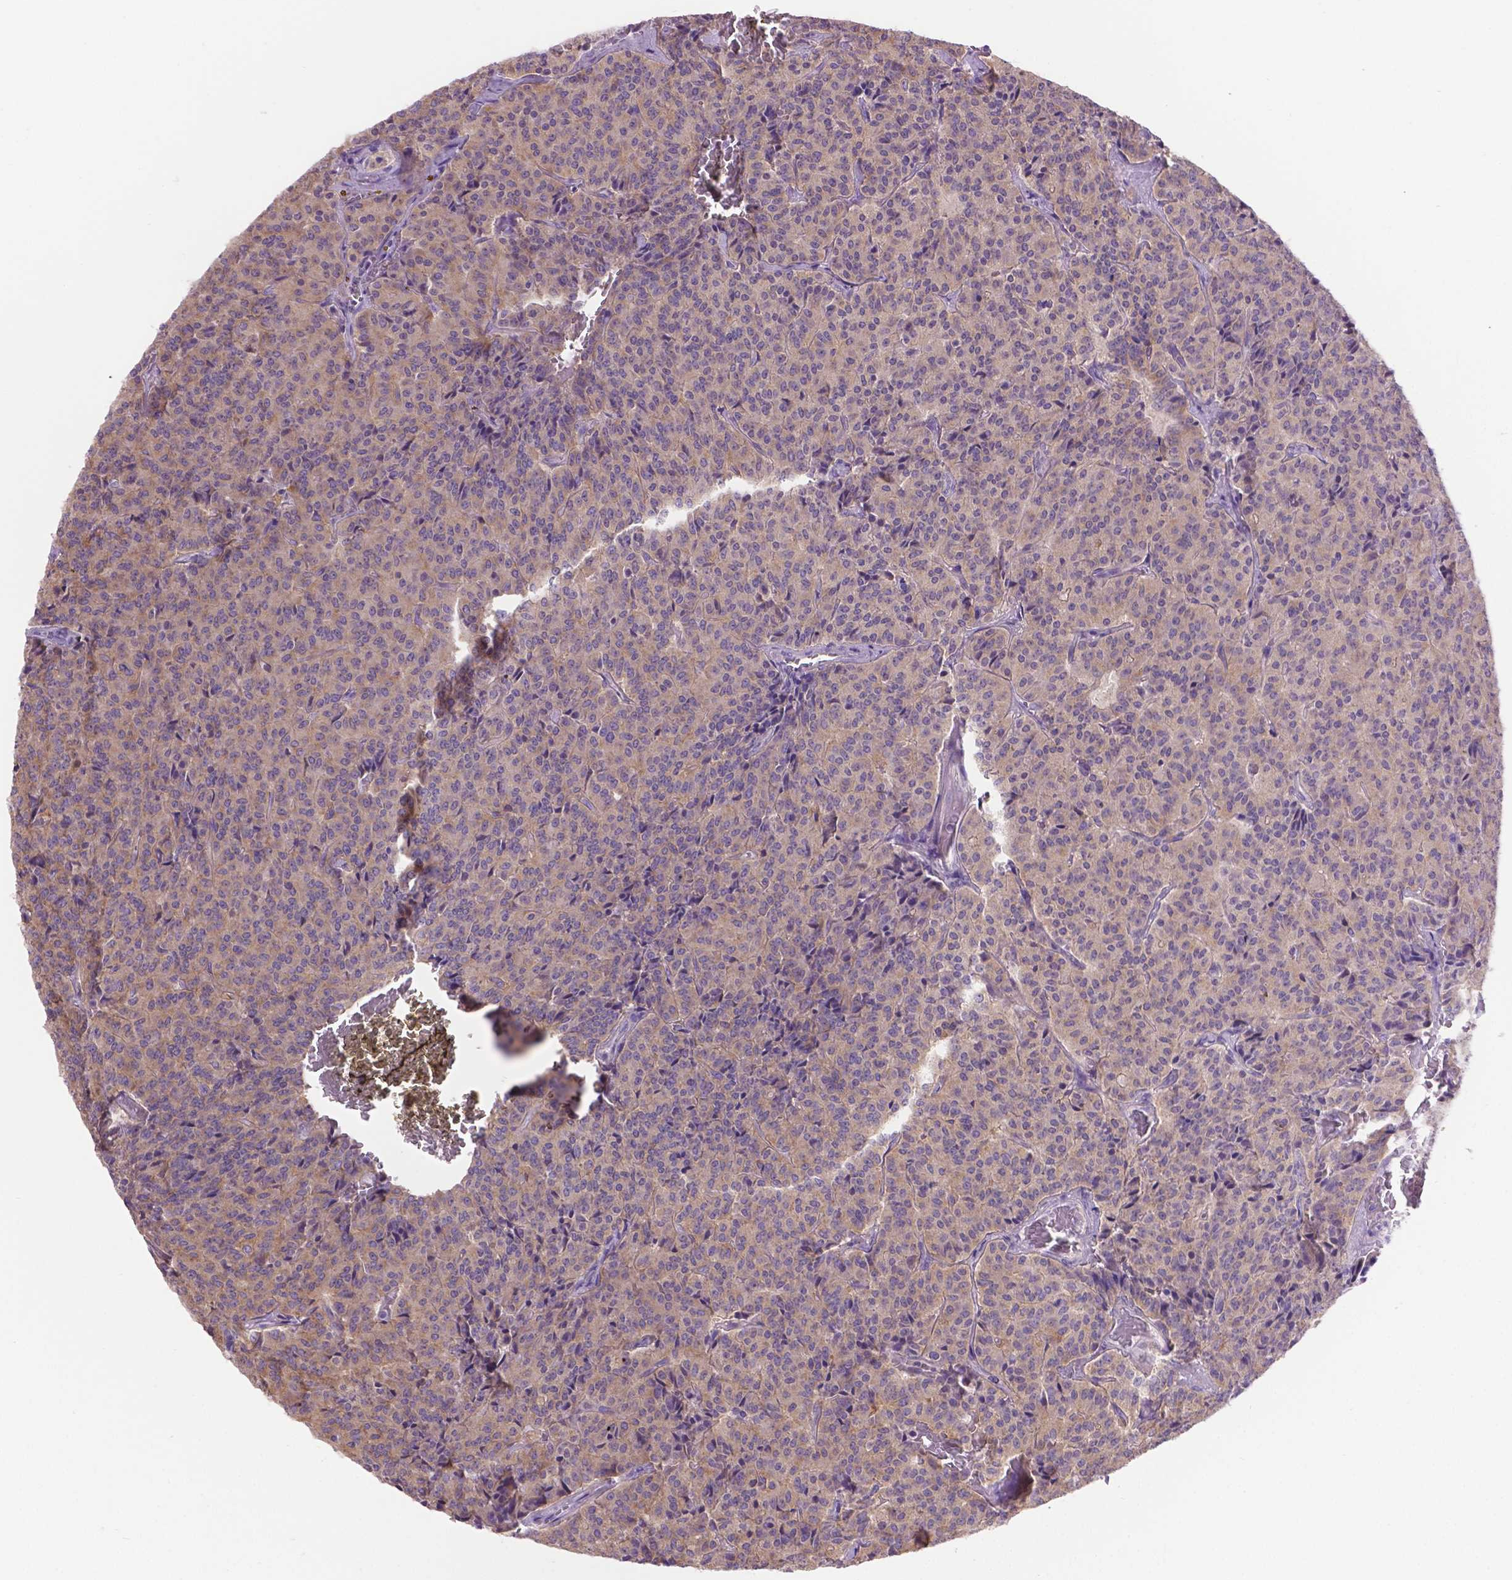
{"staining": {"intensity": "weak", "quantity": "<25%", "location": "cytoplasmic/membranous"}, "tissue": "carcinoid", "cell_type": "Tumor cells", "image_type": "cancer", "snomed": [{"axis": "morphology", "description": "Carcinoid, malignant, NOS"}, {"axis": "topography", "description": "Lung"}], "caption": "Tumor cells show no significant positivity in malignant carcinoid.", "gene": "CDH7", "patient": {"sex": "male", "age": 70}}